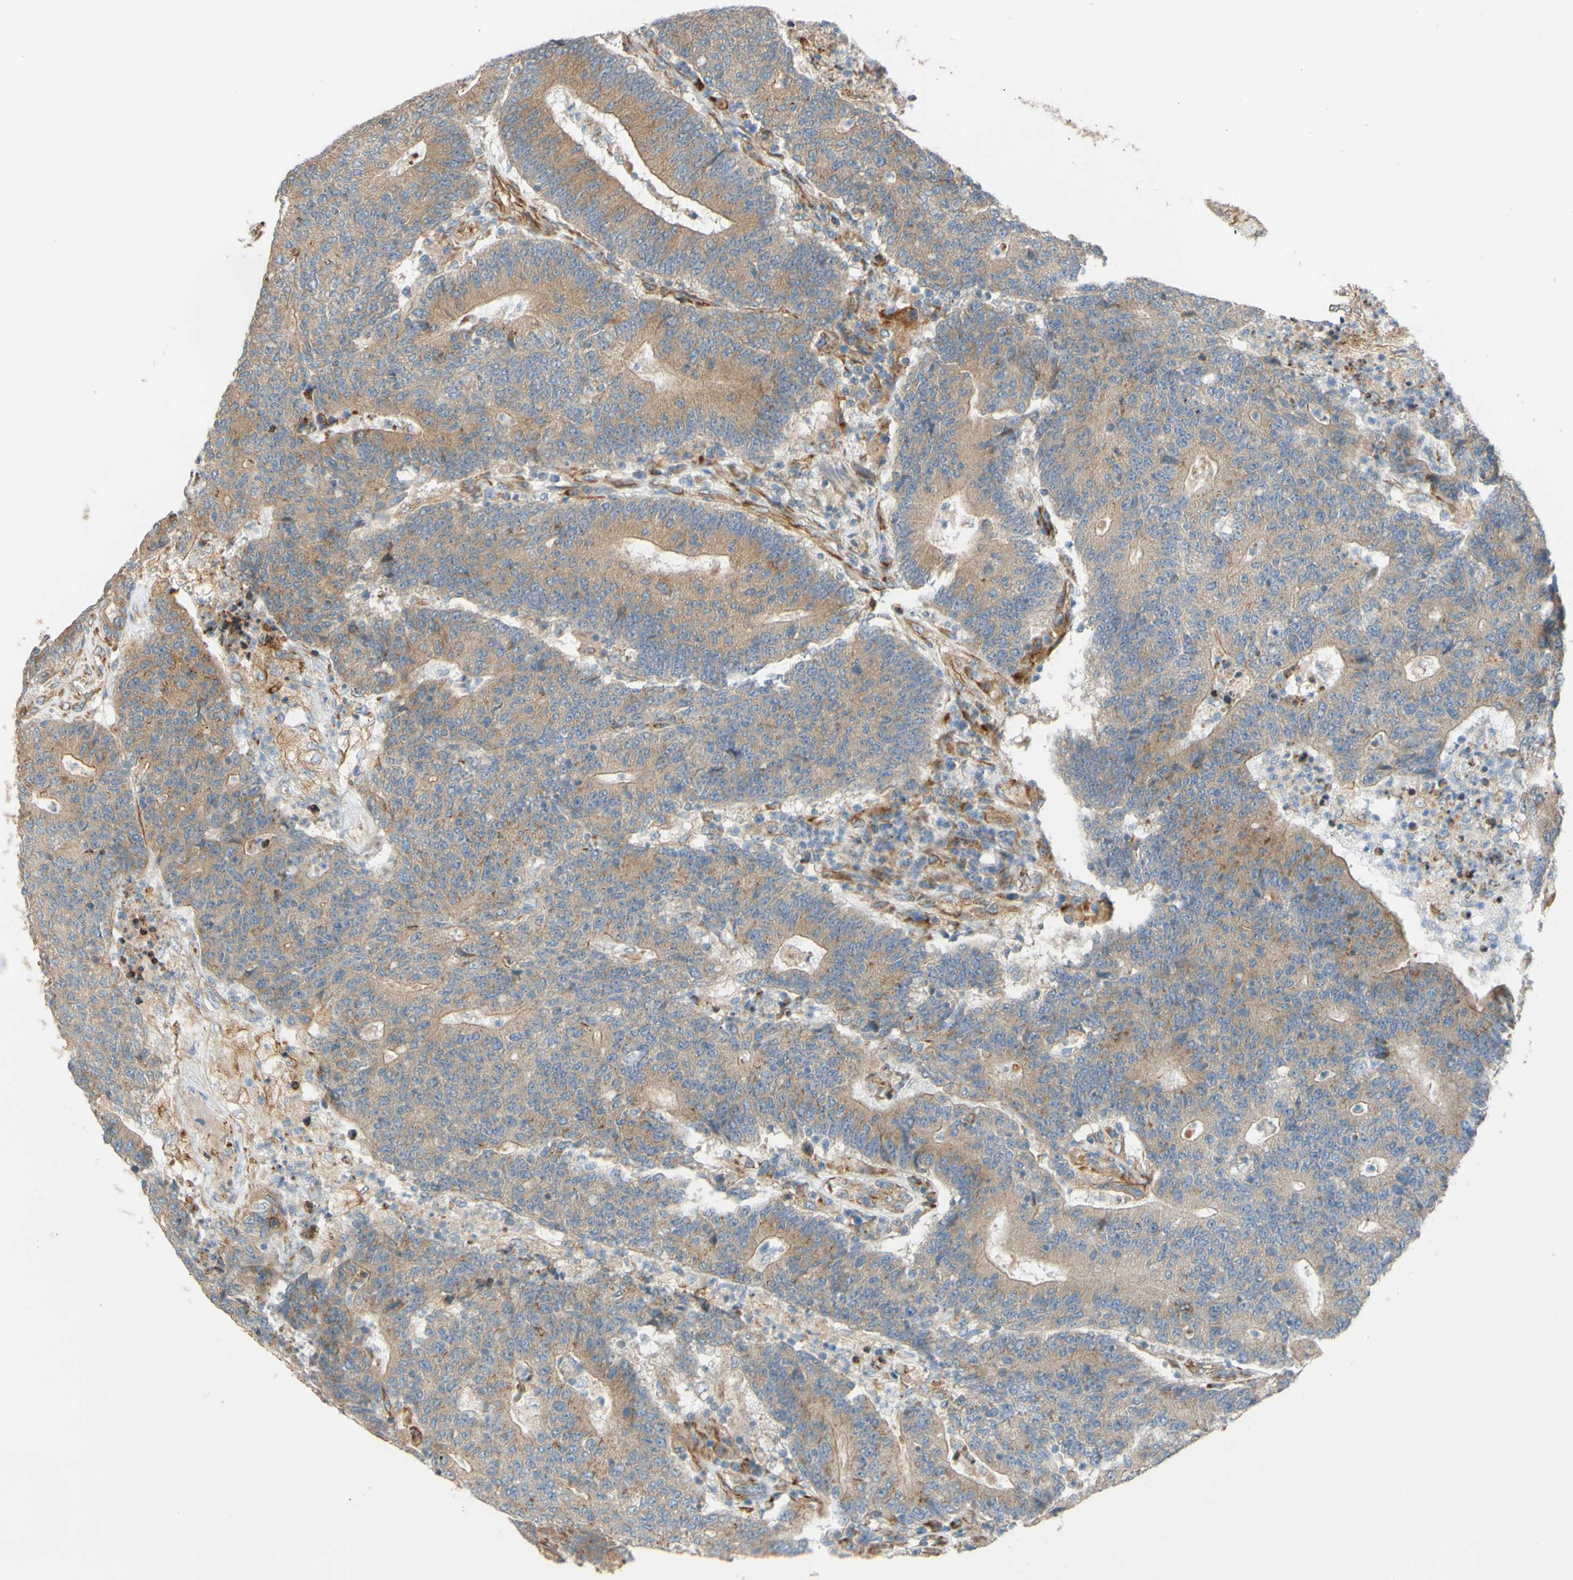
{"staining": {"intensity": "moderate", "quantity": ">75%", "location": "cytoplasmic/membranous"}, "tissue": "colorectal cancer", "cell_type": "Tumor cells", "image_type": "cancer", "snomed": [{"axis": "morphology", "description": "Normal tissue, NOS"}, {"axis": "morphology", "description": "Adenocarcinoma, NOS"}, {"axis": "topography", "description": "Colon"}], "caption": "Immunohistochemical staining of colorectal adenocarcinoma exhibits medium levels of moderate cytoplasmic/membranous protein staining in approximately >75% of tumor cells.", "gene": "C1orf43", "patient": {"sex": "female", "age": 75}}